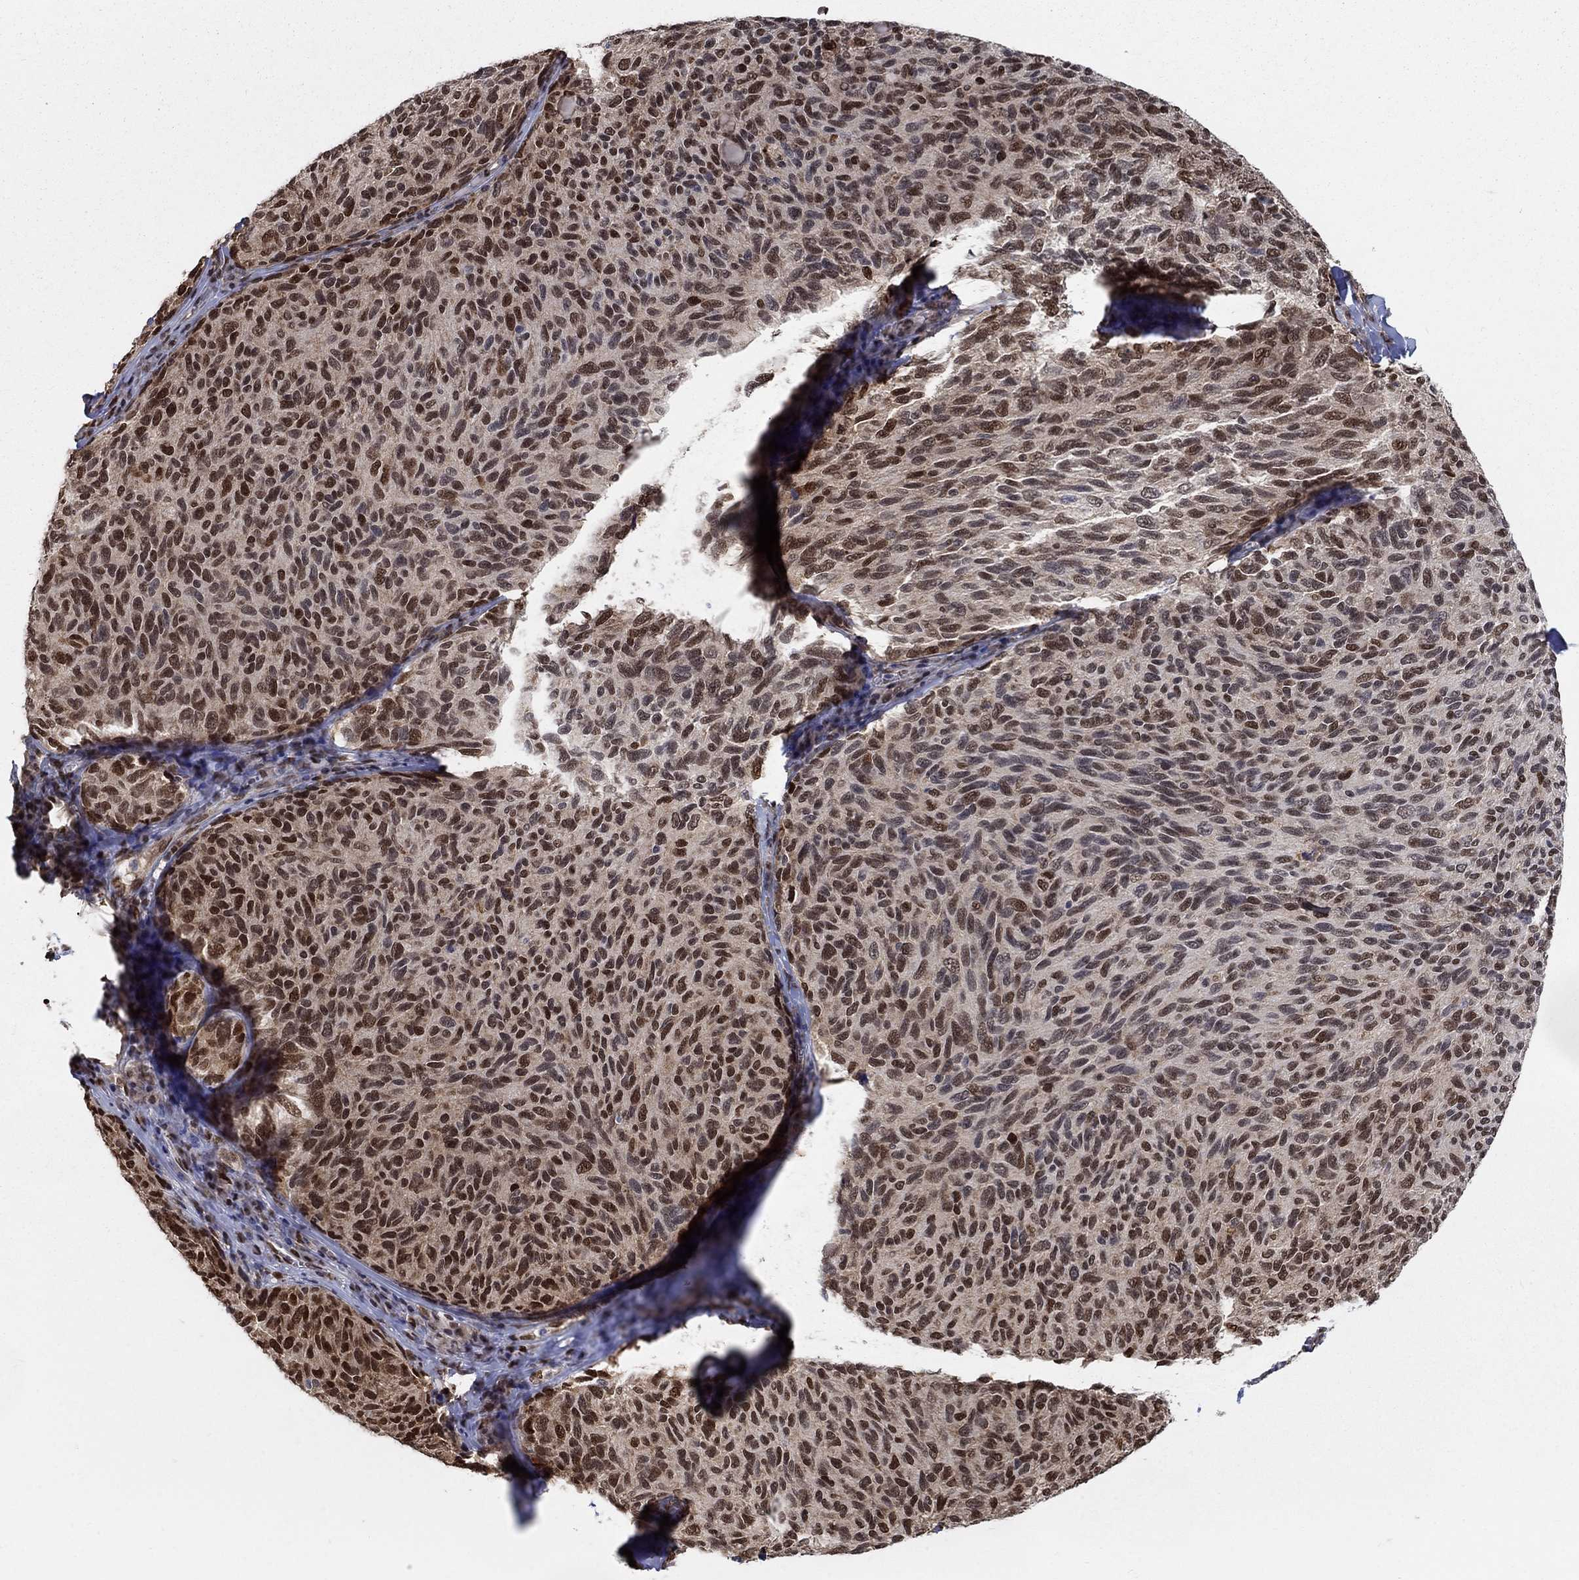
{"staining": {"intensity": "strong", "quantity": ">75%", "location": "nuclear"}, "tissue": "melanoma", "cell_type": "Tumor cells", "image_type": "cancer", "snomed": [{"axis": "morphology", "description": "Malignant melanoma, NOS"}, {"axis": "topography", "description": "Skin"}], "caption": "Brown immunohistochemical staining in human melanoma exhibits strong nuclear positivity in about >75% of tumor cells.", "gene": "CENPE", "patient": {"sex": "female", "age": 73}}